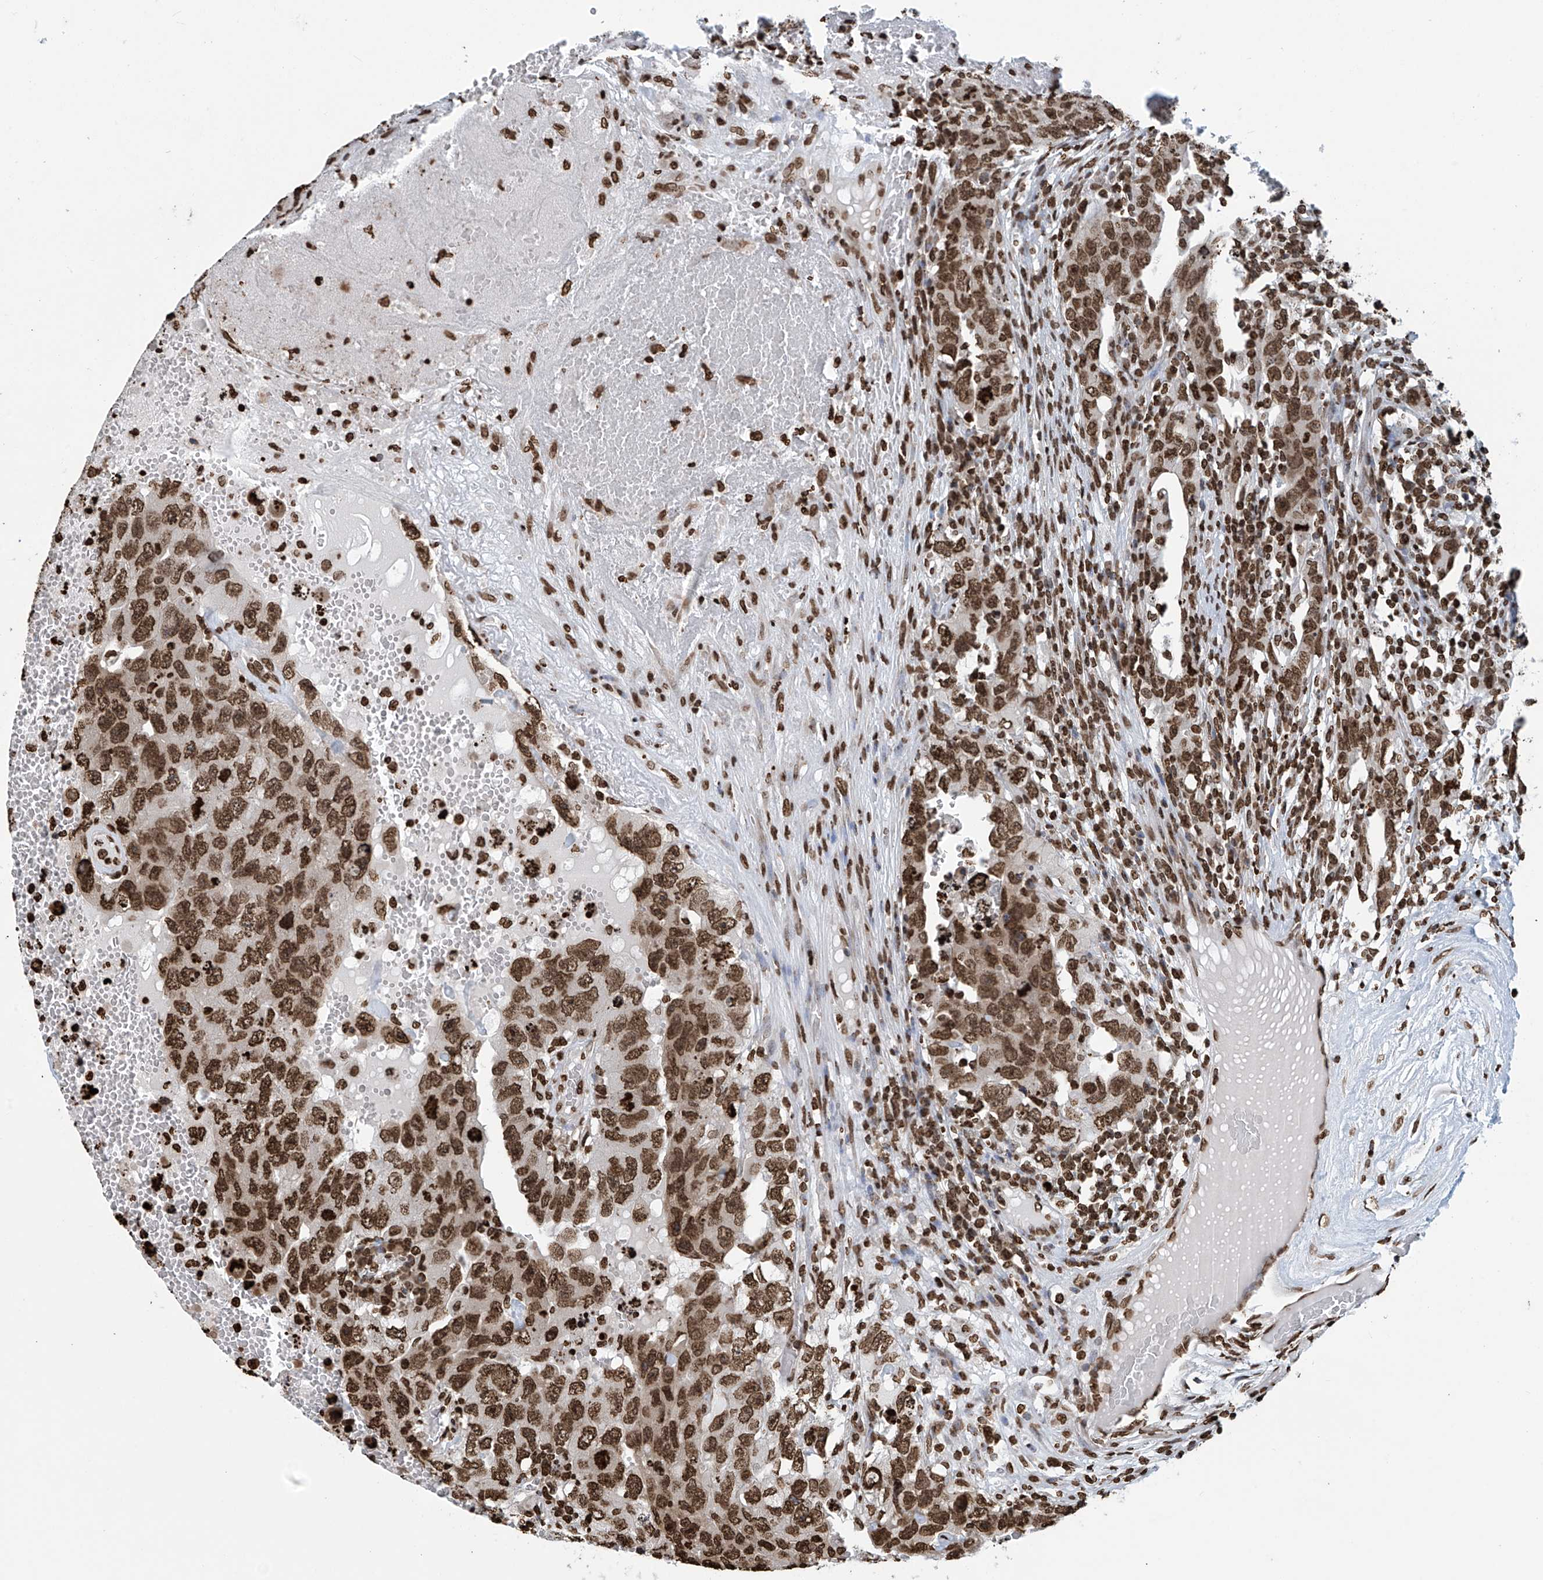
{"staining": {"intensity": "strong", "quantity": ">75%", "location": "nuclear"}, "tissue": "testis cancer", "cell_type": "Tumor cells", "image_type": "cancer", "snomed": [{"axis": "morphology", "description": "Carcinoma, Embryonal, NOS"}, {"axis": "topography", "description": "Testis"}], "caption": "High-magnification brightfield microscopy of testis cancer stained with DAB (3,3'-diaminobenzidine) (brown) and counterstained with hematoxylin (blue). tumor cells exhibit strong nuclear expression is present in about>75% of cells. (Stains: DAB in brown, nuclei in blue, Microscopy: brightfield microscopy at high magnification).", "gene": "DPPA2", "patient": {"sex": "male", "age": 26}}